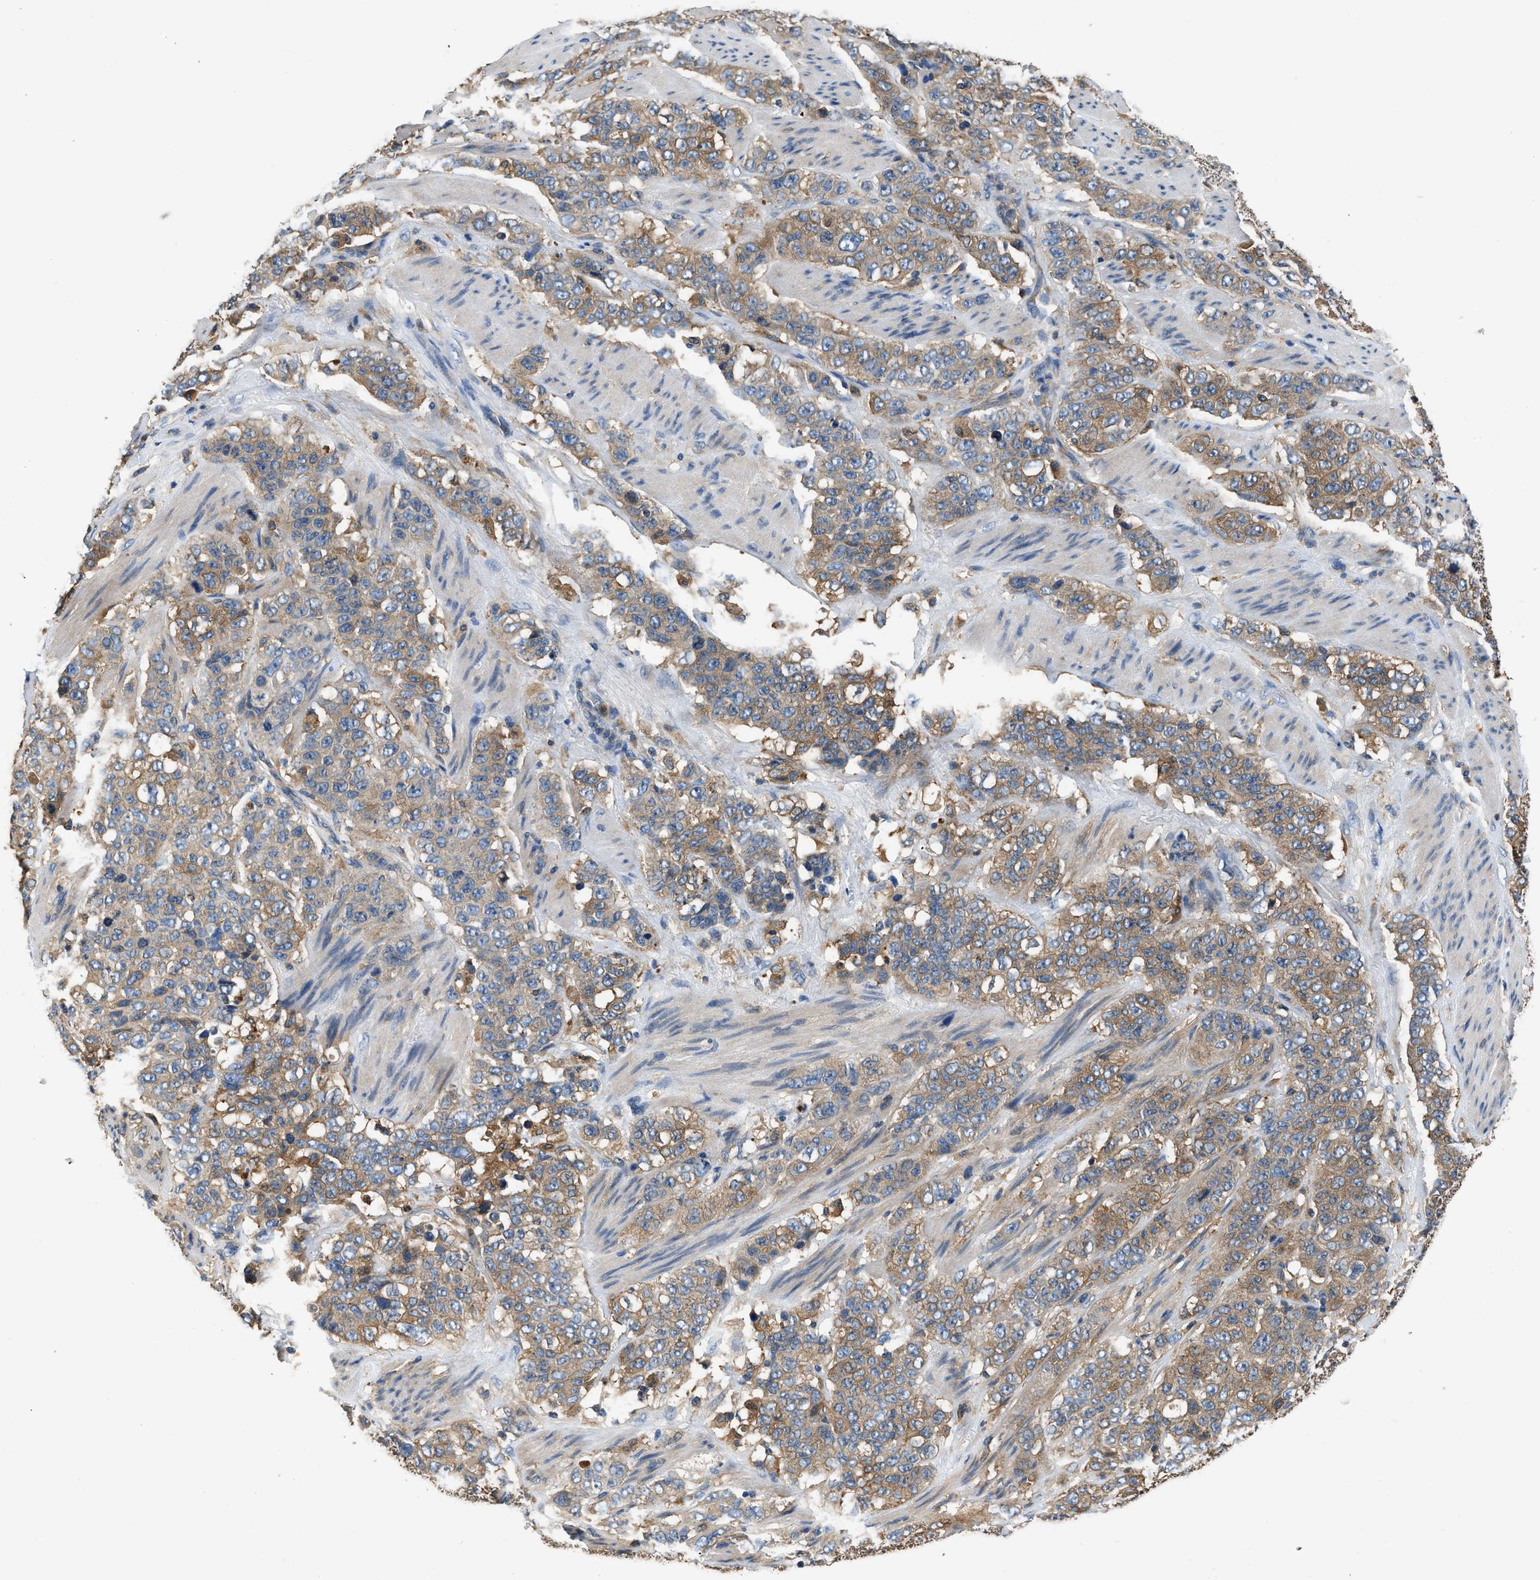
{"staining": {"intensity": "moderate", "quantity": ">75%", "location": "cytoplasmic/membranous"}, "tissue": "stomach cancer", "cell_type": "Tumor cells", "image_type": "cancer", "snomed": [{"axis": "morphology", "description": "Adenocarcinoma, NOS"}, {"axis": "topography", "description": "Stomach"}], "caption": "Immunohistochemical staining of stomach adenocarcinoma displays medium levels of moderate cytoplasmic/membranous protein positivity in approximately >75% of tumor cells.", "gene": "PKM", "patient": {"sex": "male", "age": 48}}